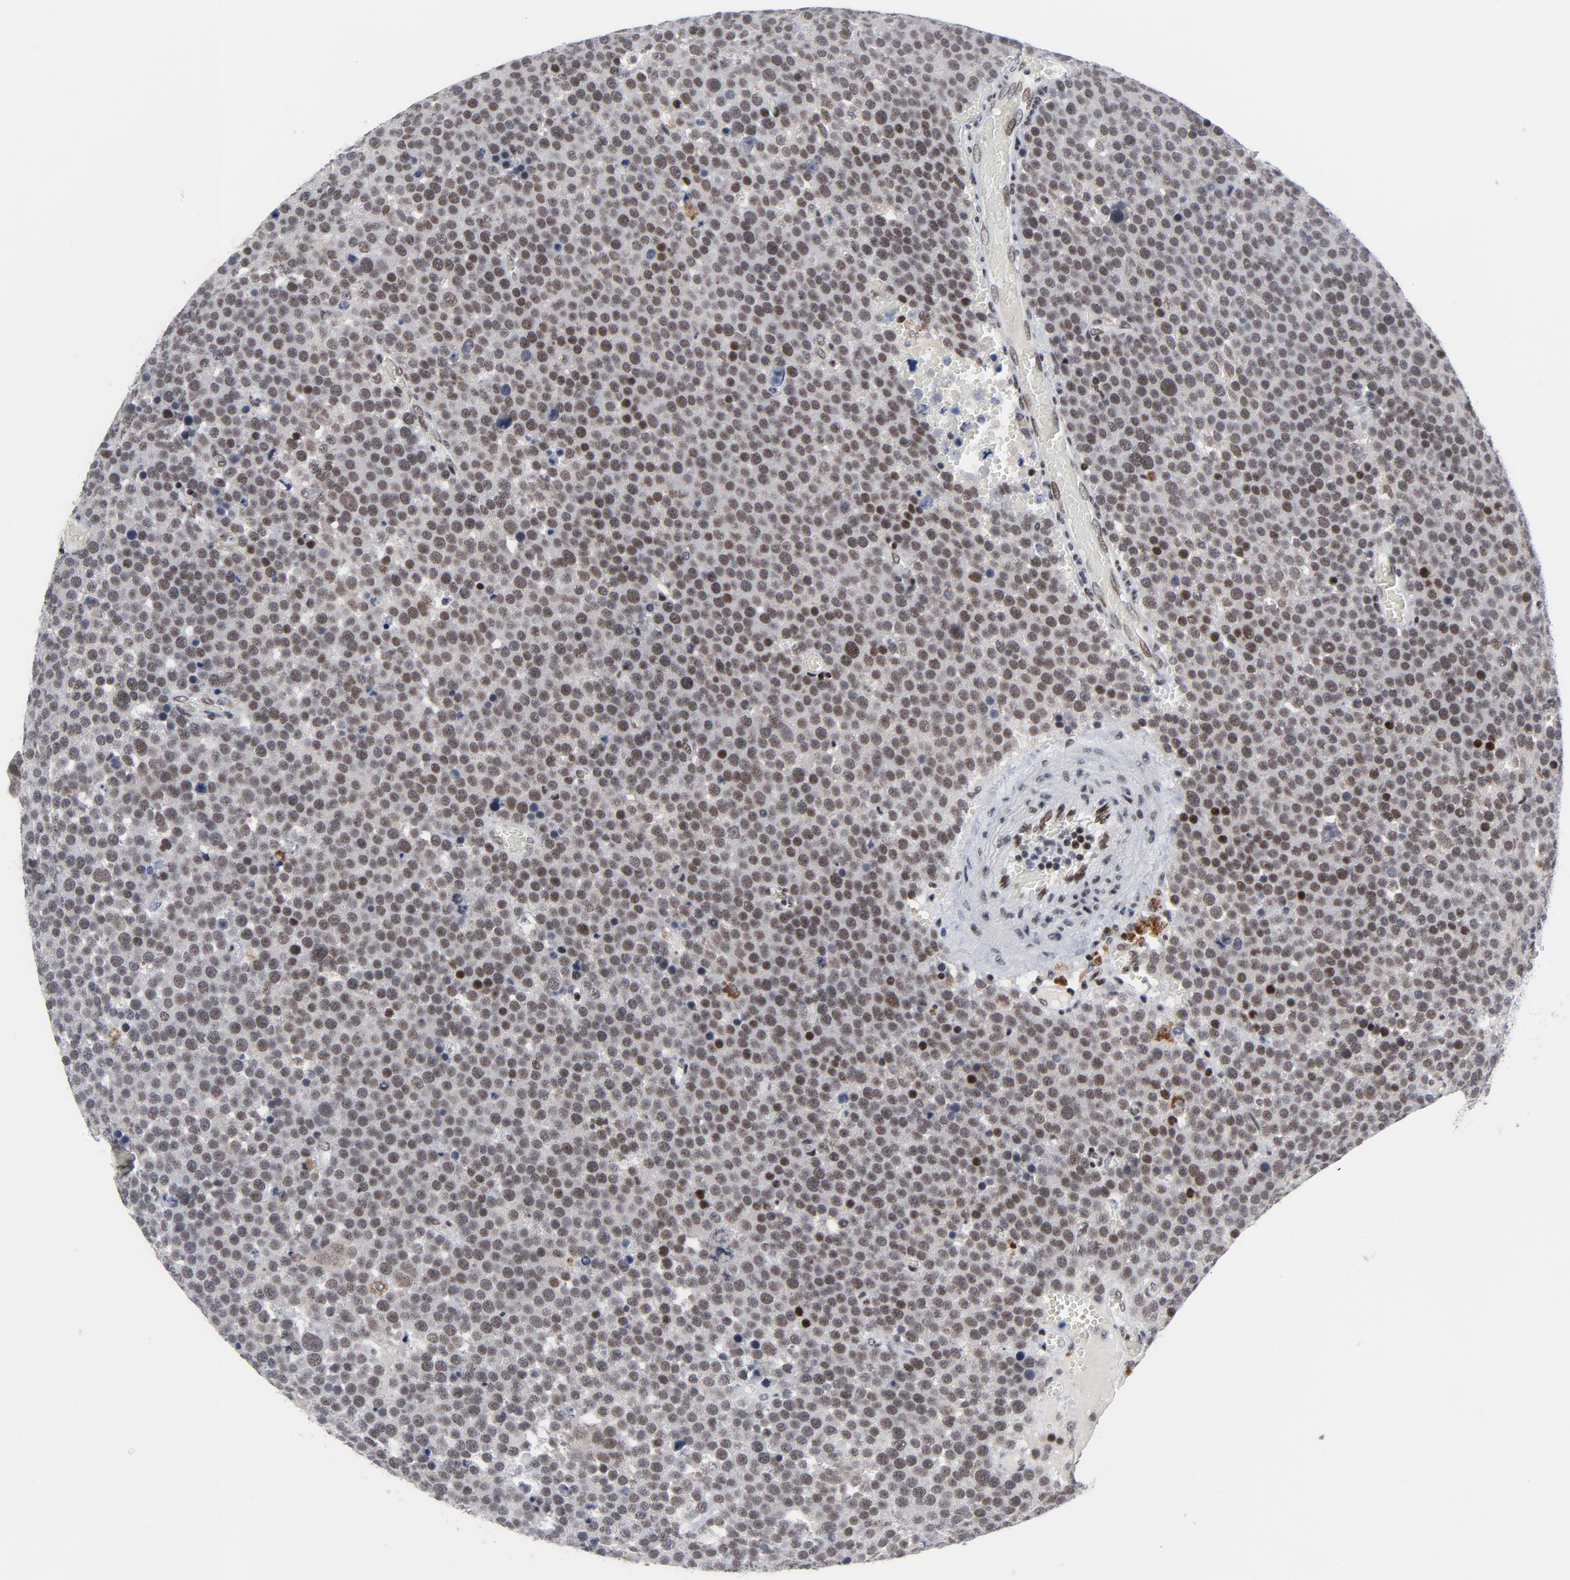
{"staining": {"intensity": "moderate", "quantity": ">75%", "location": "nuclear"}, "tissue": "testis cancer", "cell_type": "Tumor cells", "image_type": "cancer", "snomed": [{"axis": "morphology", "description": "Seminoma, NOS"}, {"axis": "topography", "description": "Testis"}], "caption": "Immunohistochemistry (DAB (3,3'-diaminobenzidine)) staining of testis seminoma shows moderate nuclear protein staining in about >75% of tumor cells.", "gene": "GABPA", "patient": {"sex": "male", "age": 71}}